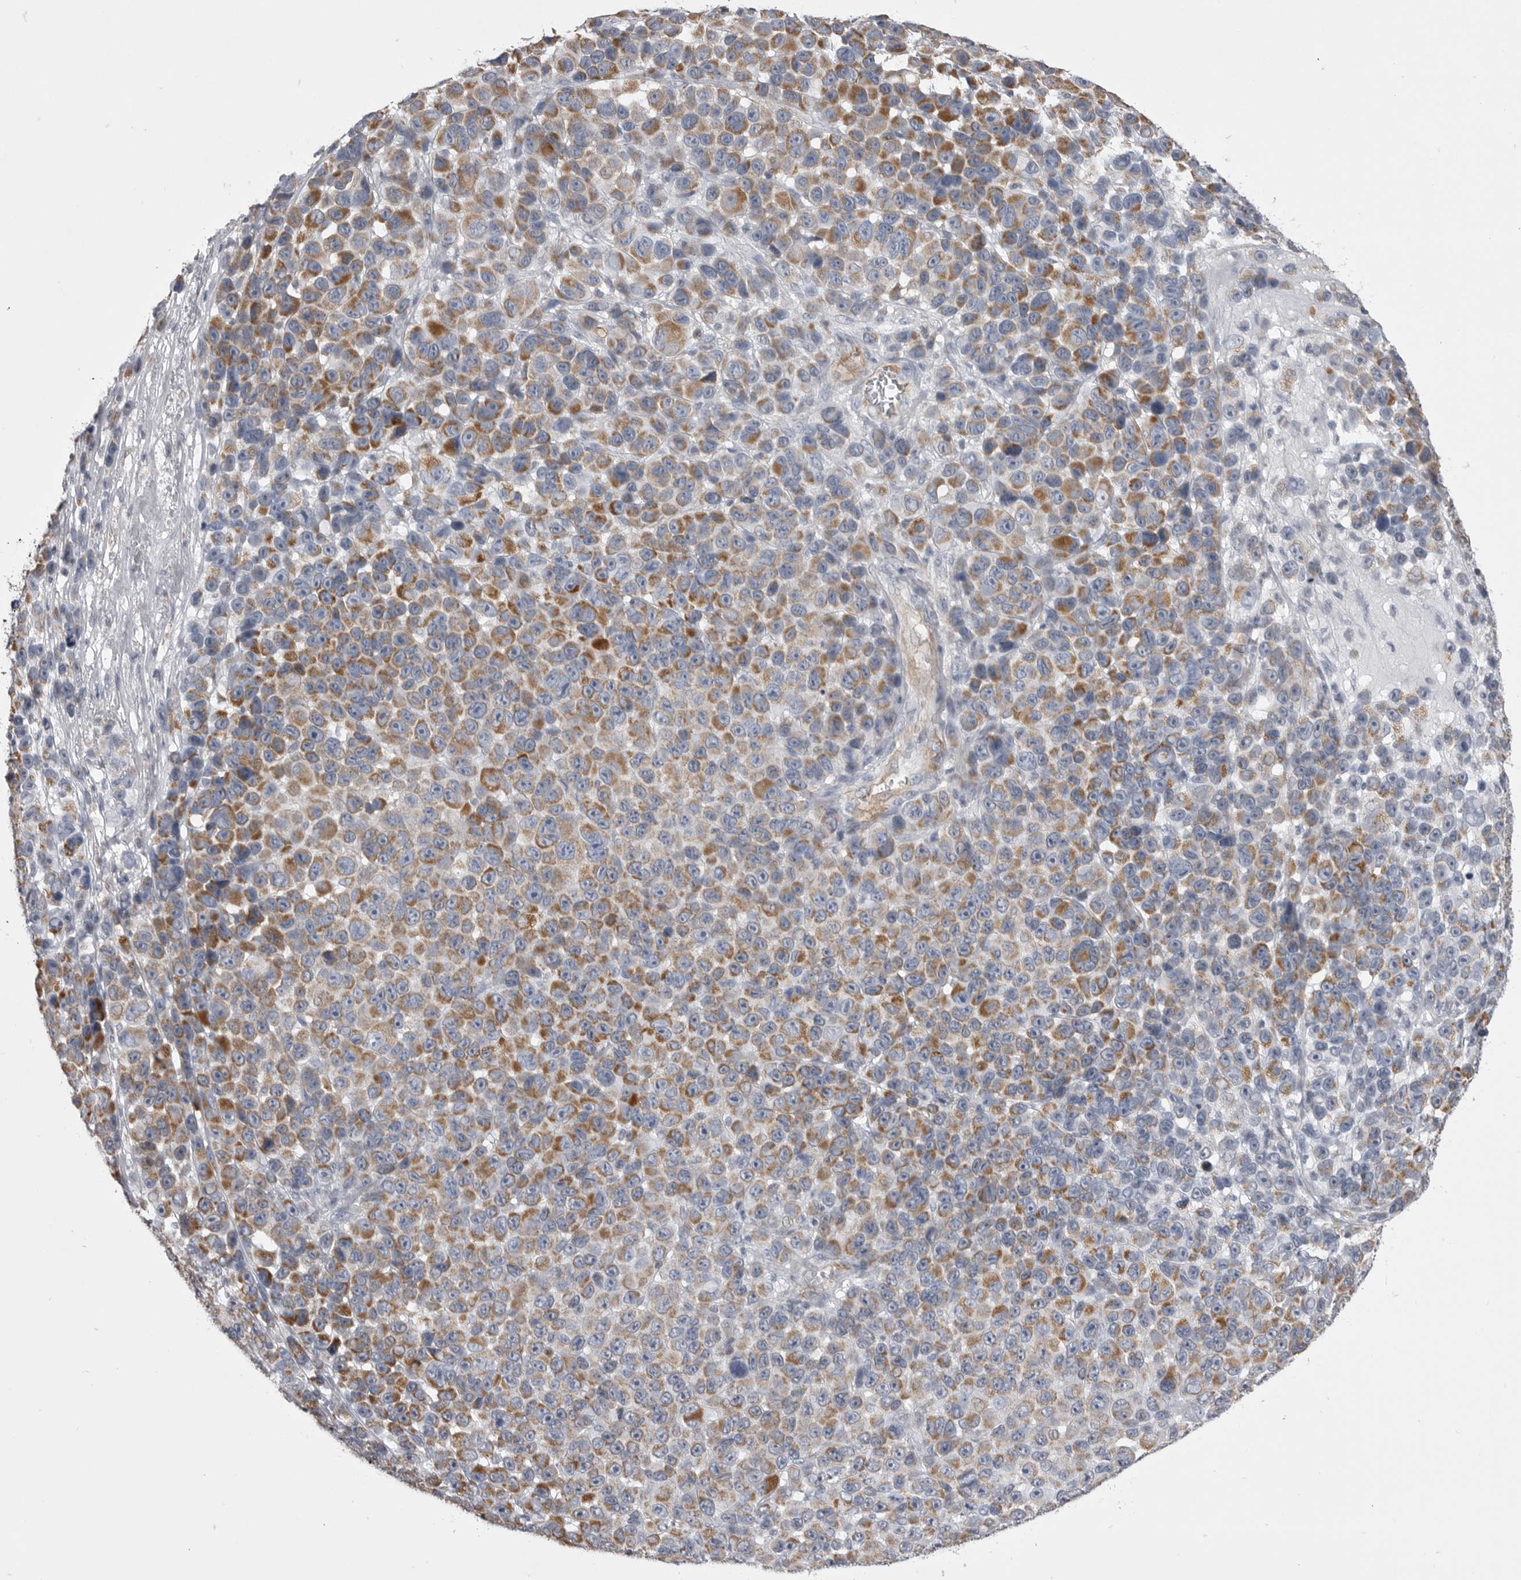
{"staining": {"intensity": "moderate", "quantity": ">75%", "location": "cytoplasmic/membranous"}, "tissue": "melanoma", "cell_type": "Tumor cells", "image_type": "cancer", "snomed": [{"axis": "morphology", "description": "Malignant melanoma, NOS"}, {"axis": "topography", "description": "Skin"}], "caption": "IHC of malignant melanoma displays medium levels of moderate cytoplasmic/membranous staining in about >75% of tumor cells.", "gene": "OPLAH", "patient": {"sex": "male", "age": 53}}